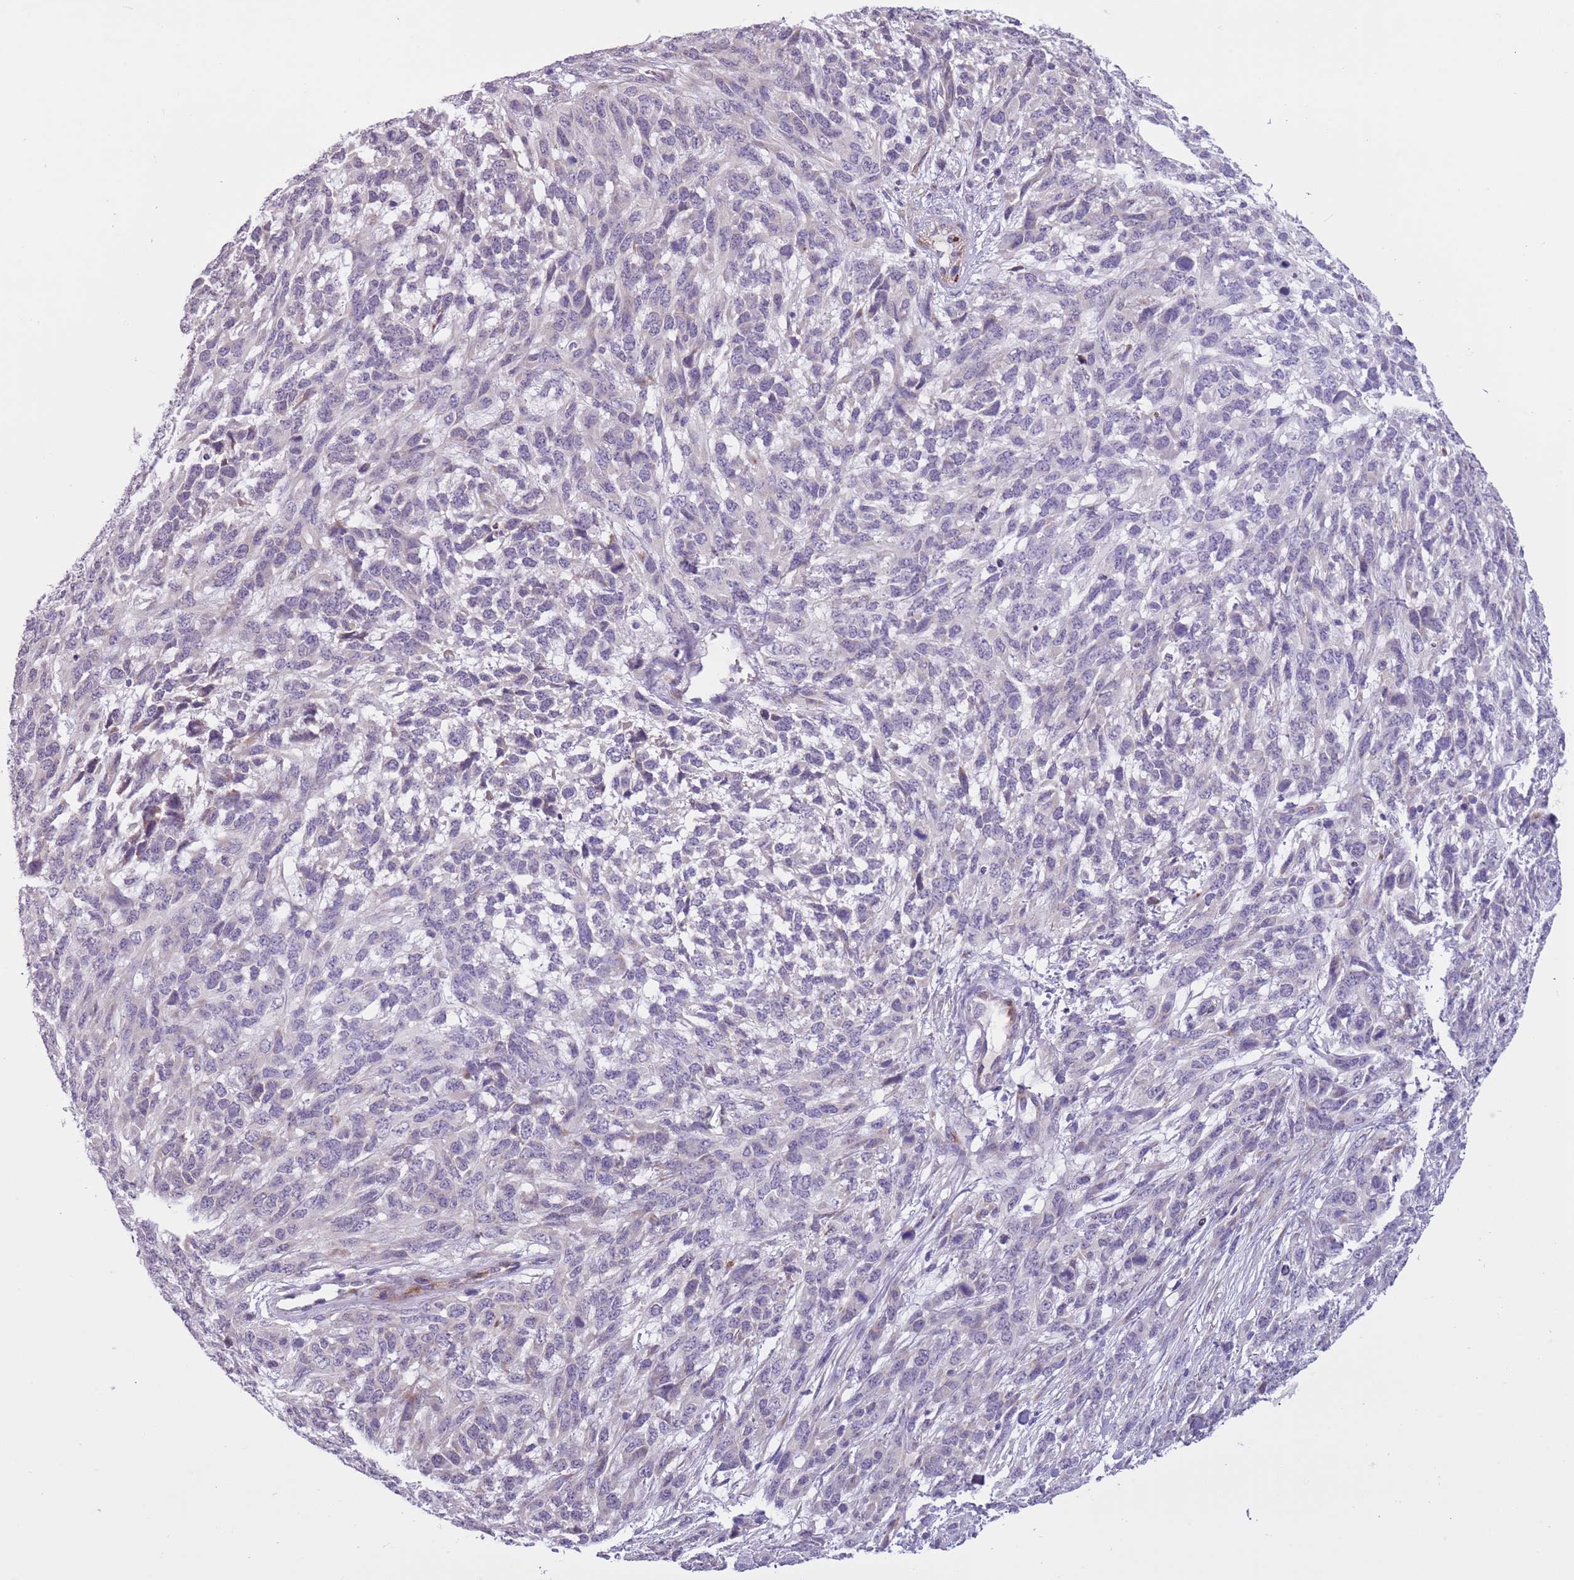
{"staining": {"intensity": "negative", "quantity": "none", "location": "none"}, "tissue": "melanoma", "cell_type": "Tumor cells", "image_type": "cancer", "snomed": [{"axis": "morphology", "description": "Normal morphology"}, {"axis": "morphology", "description": "Malignant melanoma, NOS"}, {"axis": "topography", "description": "Skin"}], "caption": "Tumor cells show no significant staining in malignant melanoma. (DAB immunohistochemistry, high magnification).", "gene": "MRPL32", "patient": {"sex": "female", "age": 72}}